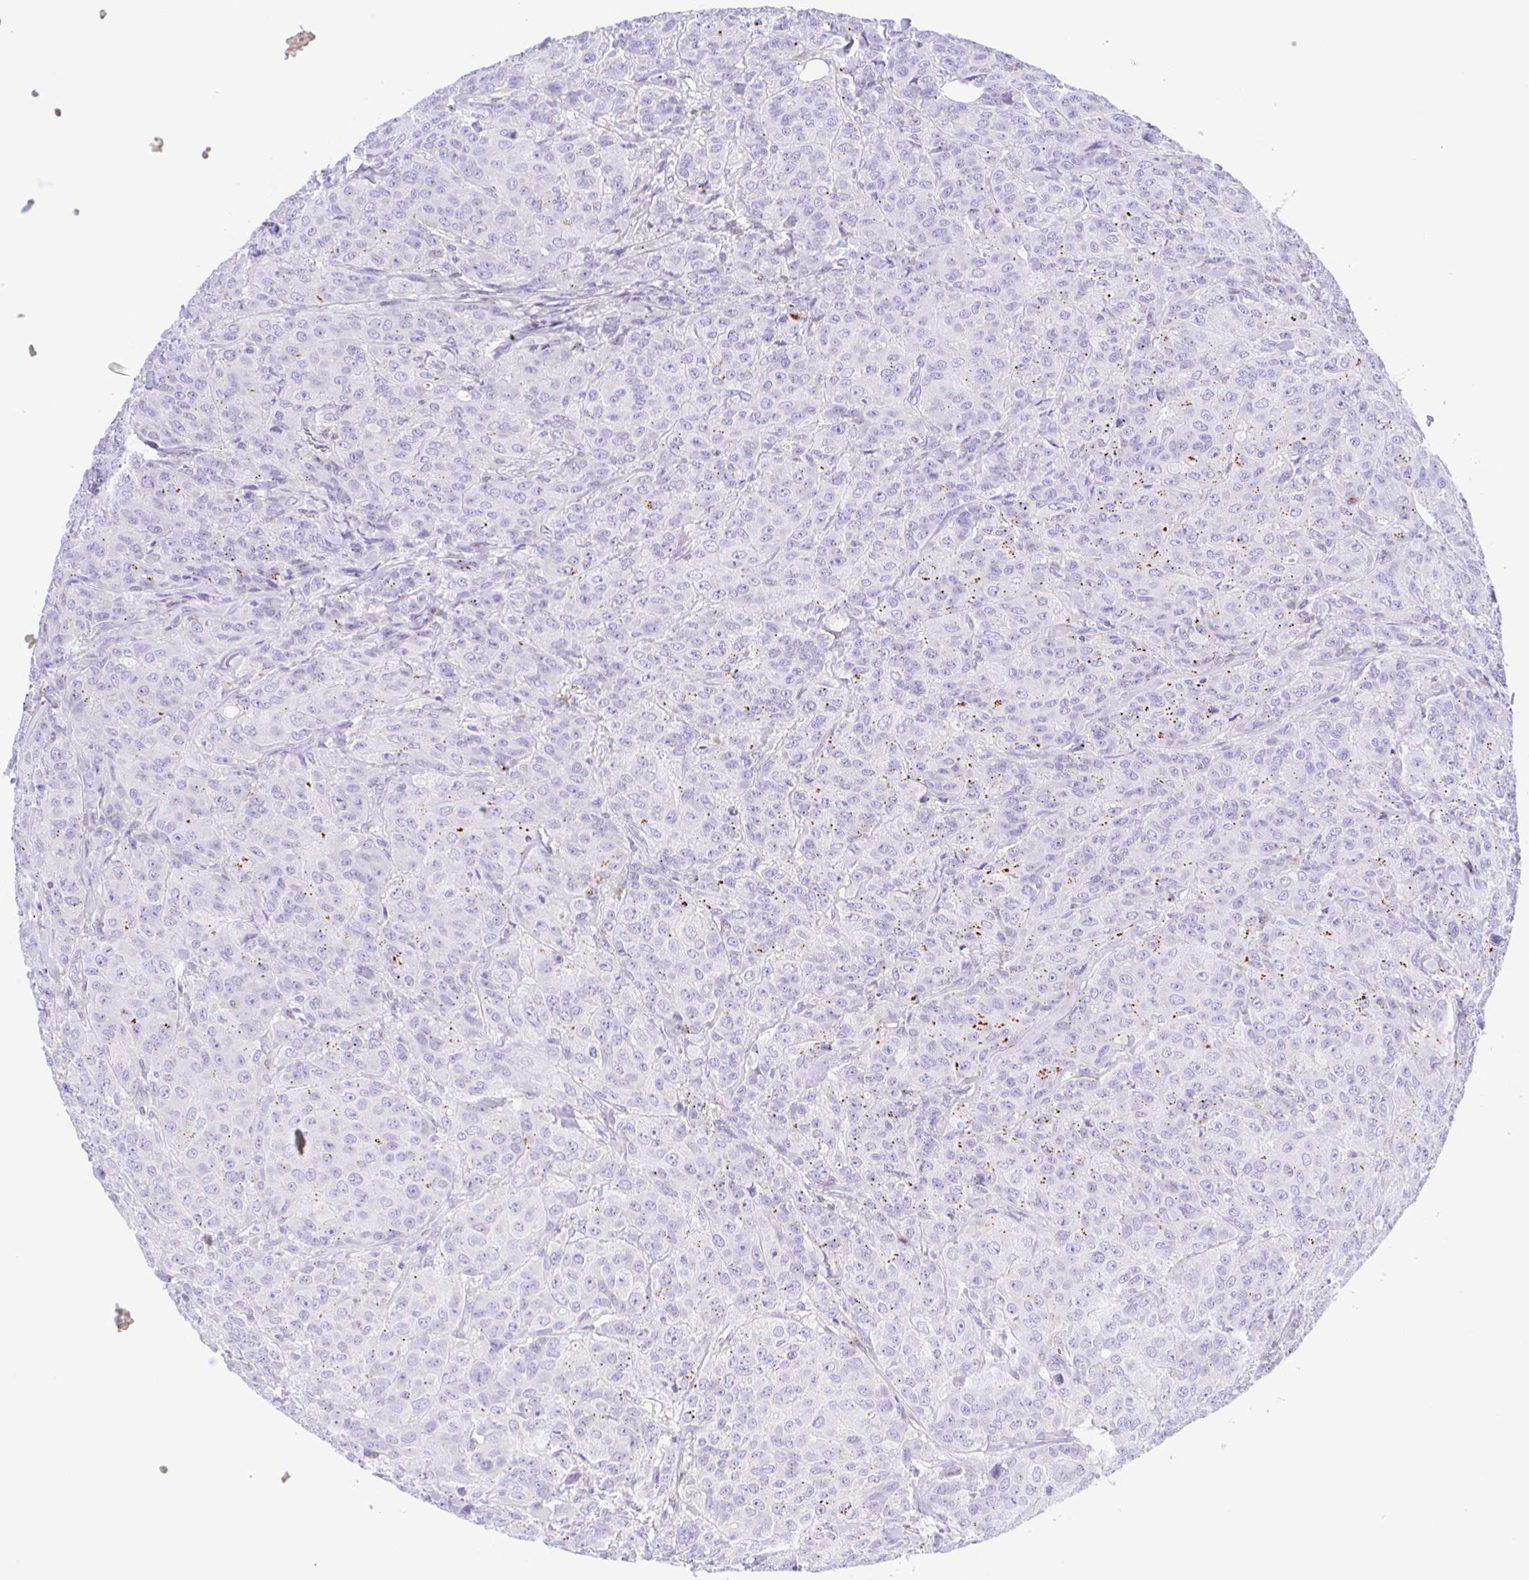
{"staining": {"intensity": "negative", "quantity": "none", "location": "none"}, "tissue": "breast cancer", "cell_type": "Tumor cells", "image_type": "cancer", "snomed": [{"axis": "morphology", "description": "Normal tissue, NOS"}, {"axis": "morphology", "description": "Duct carcinoma"}, {"axis": "topography", "description": "Breast"}], "caption": "Tumor cells show no significant positivity in infiltrating ductal carcinoma (breast). The staining was performed using DAB to visualize the protein expression in brown, while the nuclei were stained in blue with hematoxylin (Magnification: 20x).", "gene": "ANKRD9", "patient": {"sex": "female", "age": 43}}